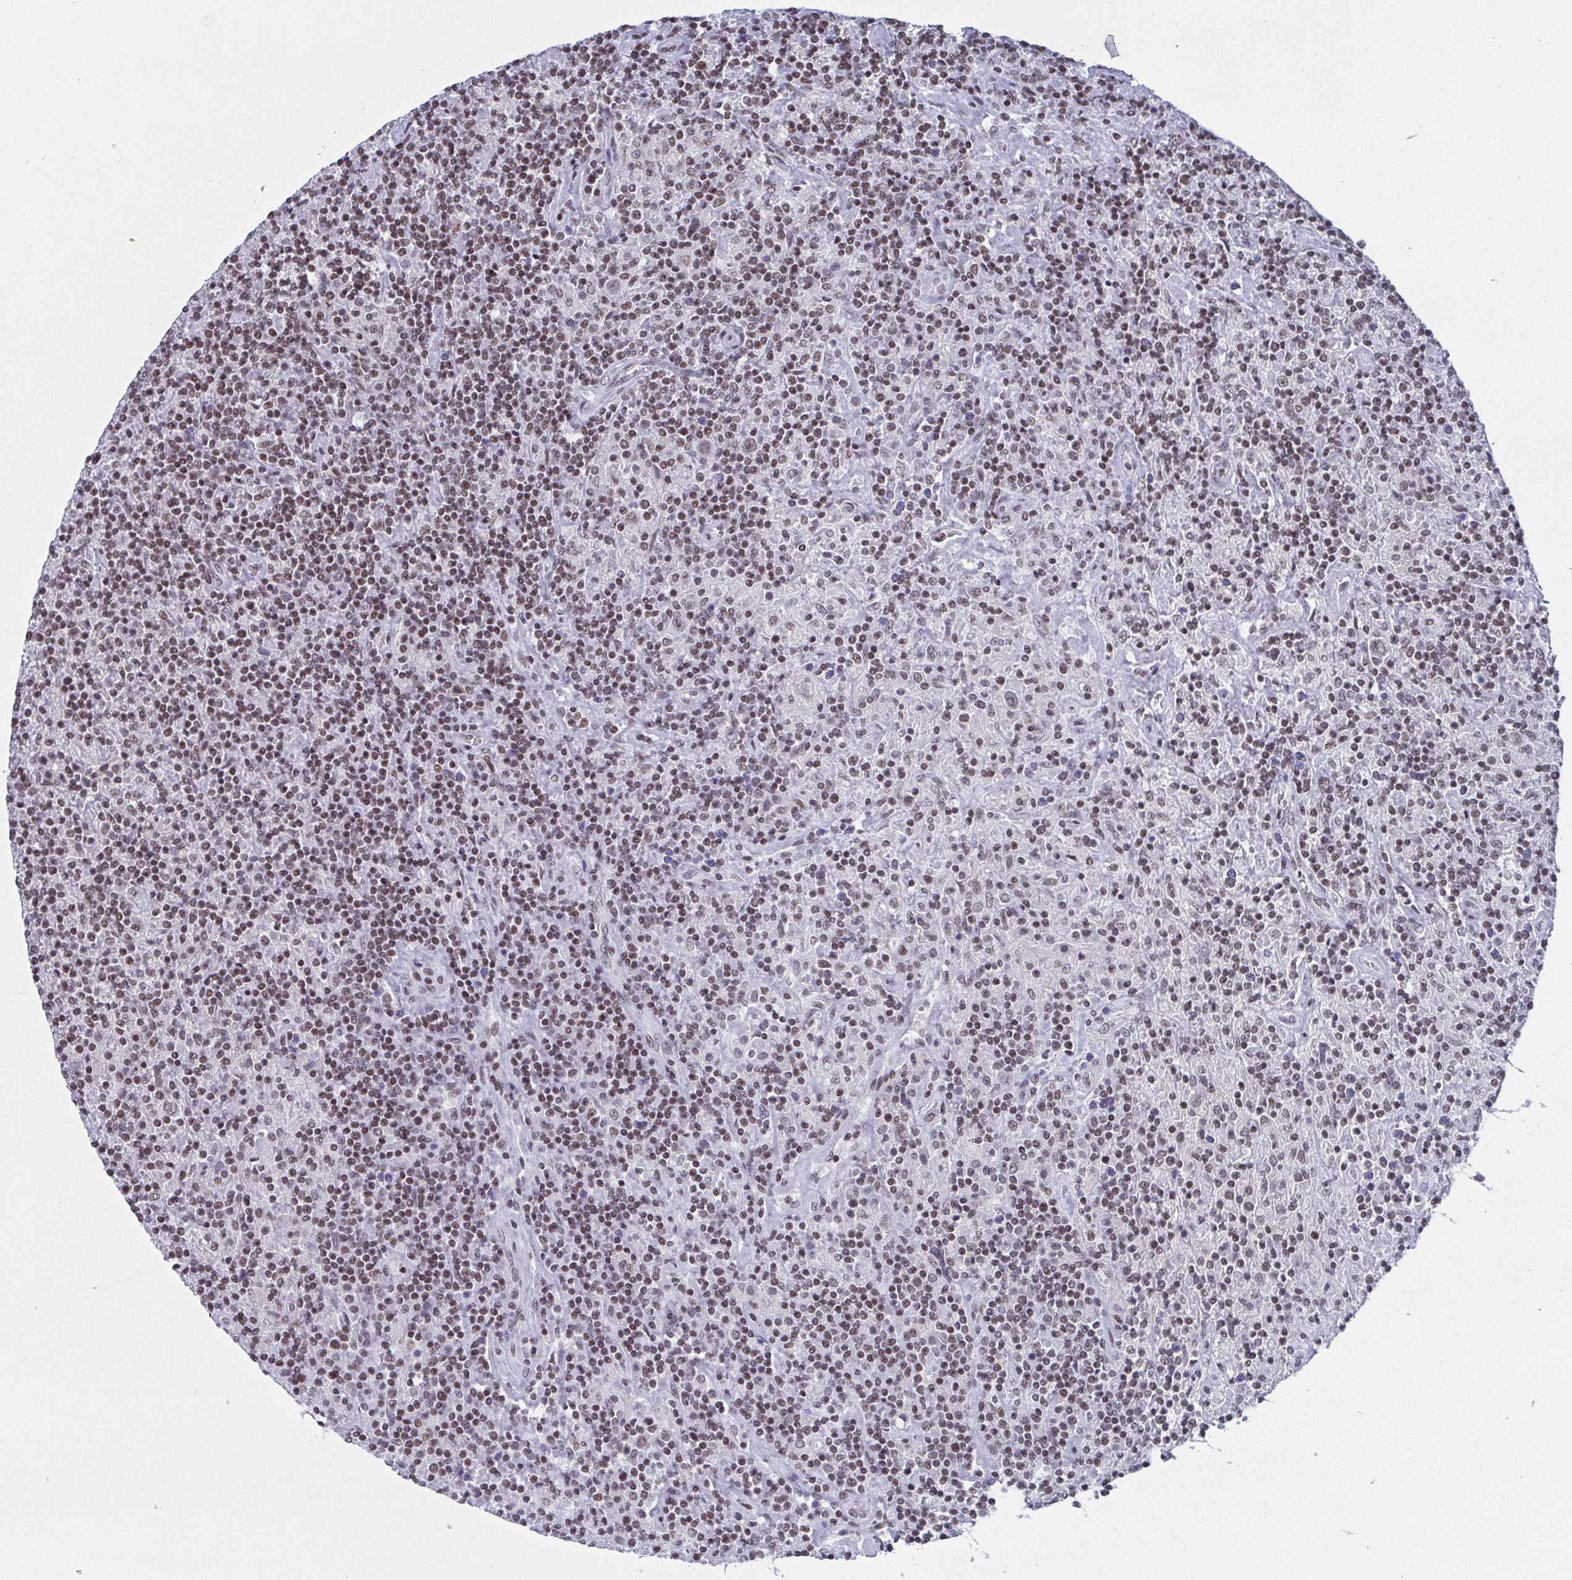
{"staining": {"intensity": "weak", "quantity": "<25%", "location": "nuclear"}, "tissue": "lymphoma", "cell_type": "Tumor cells", "image_type": "cancer", "snomed": [{"axis": "morphology", "description": "Hodgkin's disease, NOS"}, {"axis": "topography", "description": "Lymph node"}], "caption": "There is no significant staining in tumor cells of Hodgkin's disease. (DAB (3,3'-diaminobenzidine) IHC with hematoxylin counter stain).", "gene": "CTCF", "patient": {"sex": "male", "age": 70}}